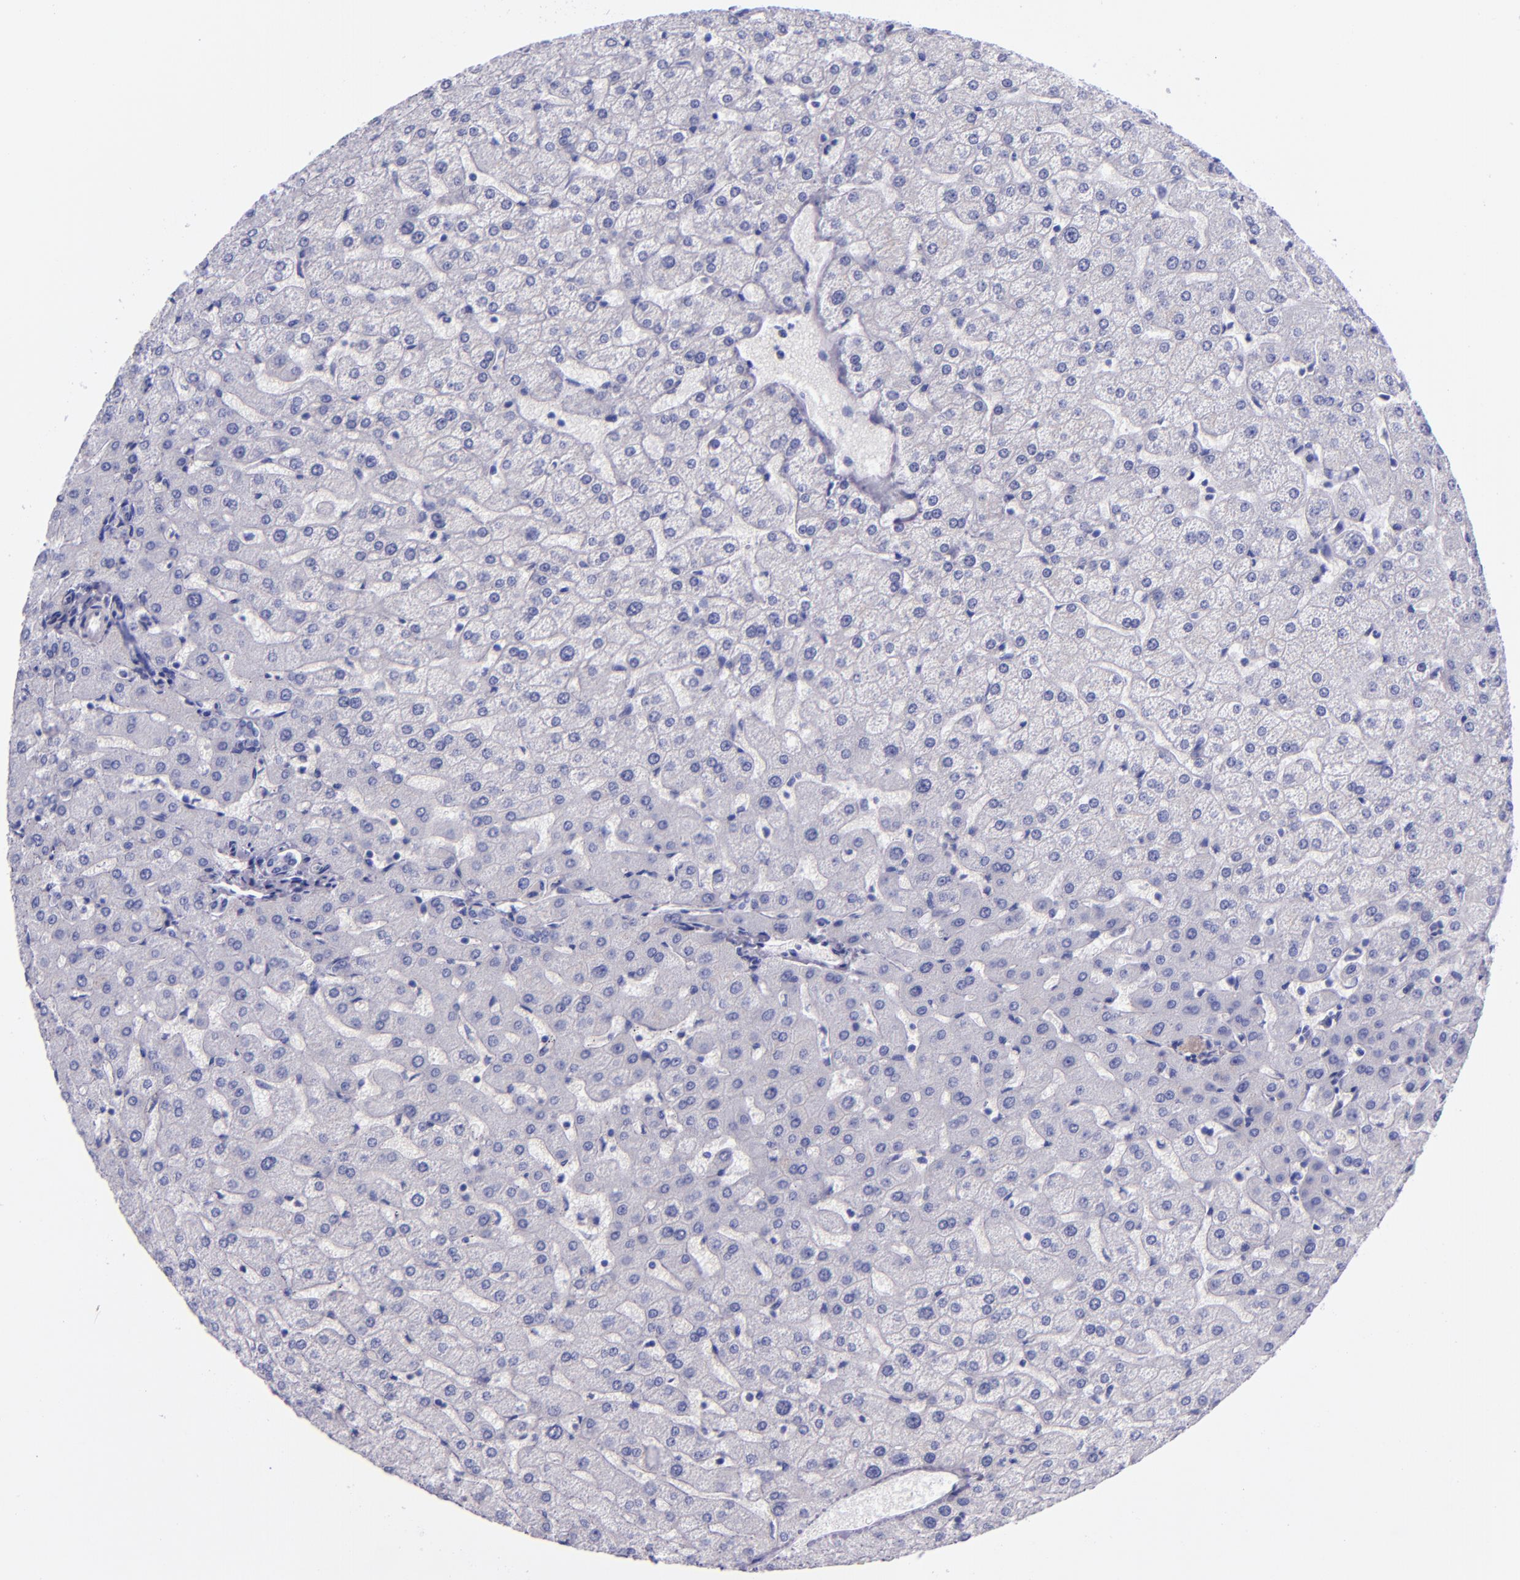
{"staining": {"intensity": "weak", "quantity": "<25%", "location": "cytoplasmic/membranous"}, "tissue": "liver", "cell_type": "Hepatocytes", "image_type": "normal", "snomed": [{"axis": "morphology", "description": "Normal tissue, NOS"}, {"axis": "morphology", "description": "Fibrosis, NOS"}, {"axis": "topography", "description": "Liver"}], "caption": "Human liver stained for a protein using immunohistochemistry (IHC) reveals no staining in hepatocytes.", "gene": "LAG3", "patient": {"sex": "female", "age": 29}}